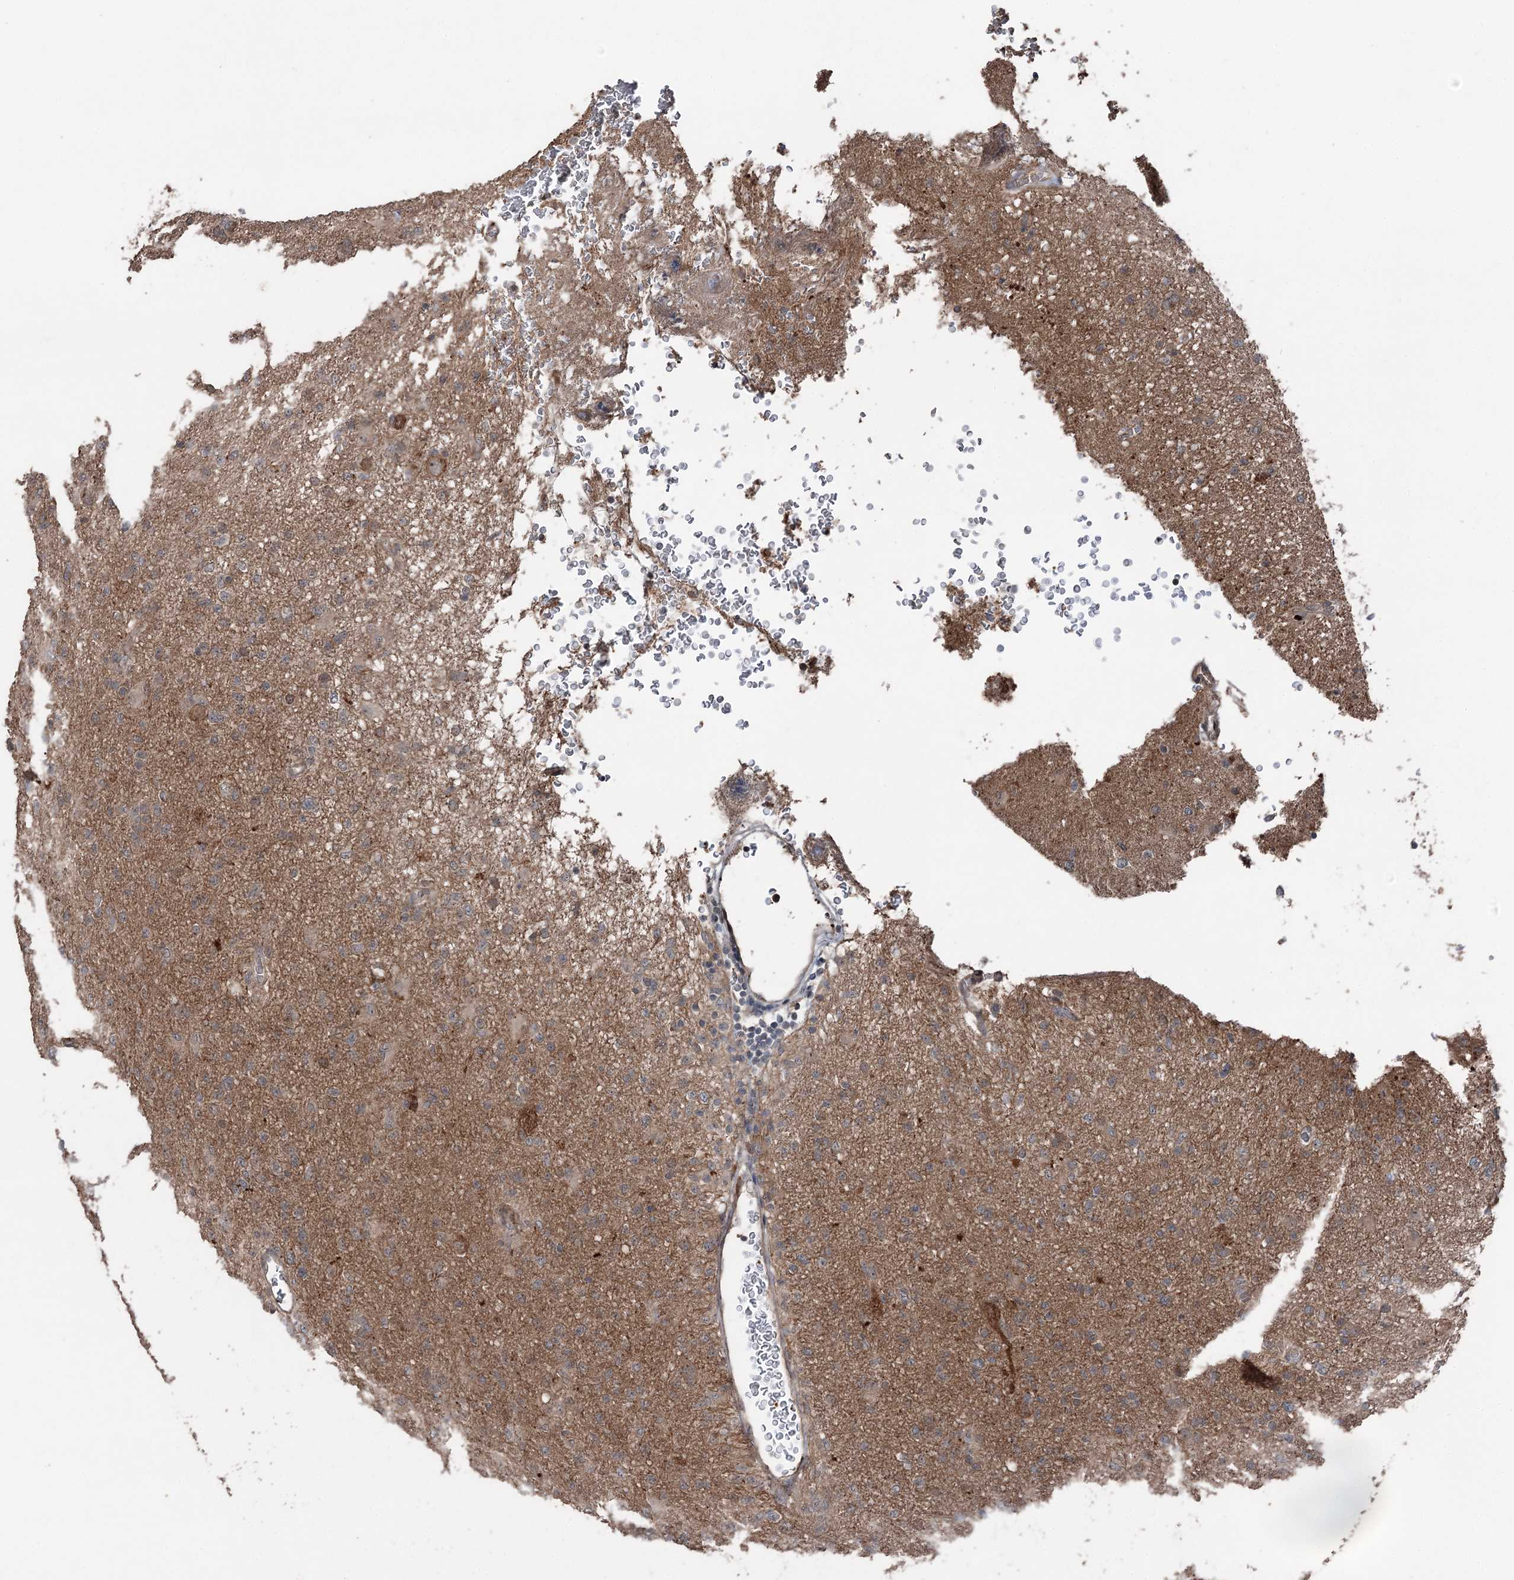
{"staining": {"intensity": "negative", "quantity": "none", "location": "none"}, "tissue": "glioma", "cell_type": "Tumor cells", "image_type": "cancer", "snomed": [{"axis": "morphology", "description": "Glioma, malignant, High grade"}, {"axis": "topography", "description": "Brain"}], "caption": "IHC image of neoplastic tissue: human glioma stained with DAB demonstrates no significant protein staining in tumor cells.", "gene": "MAPK8IP2", "patient": {"sex": "female", "age": 57}}